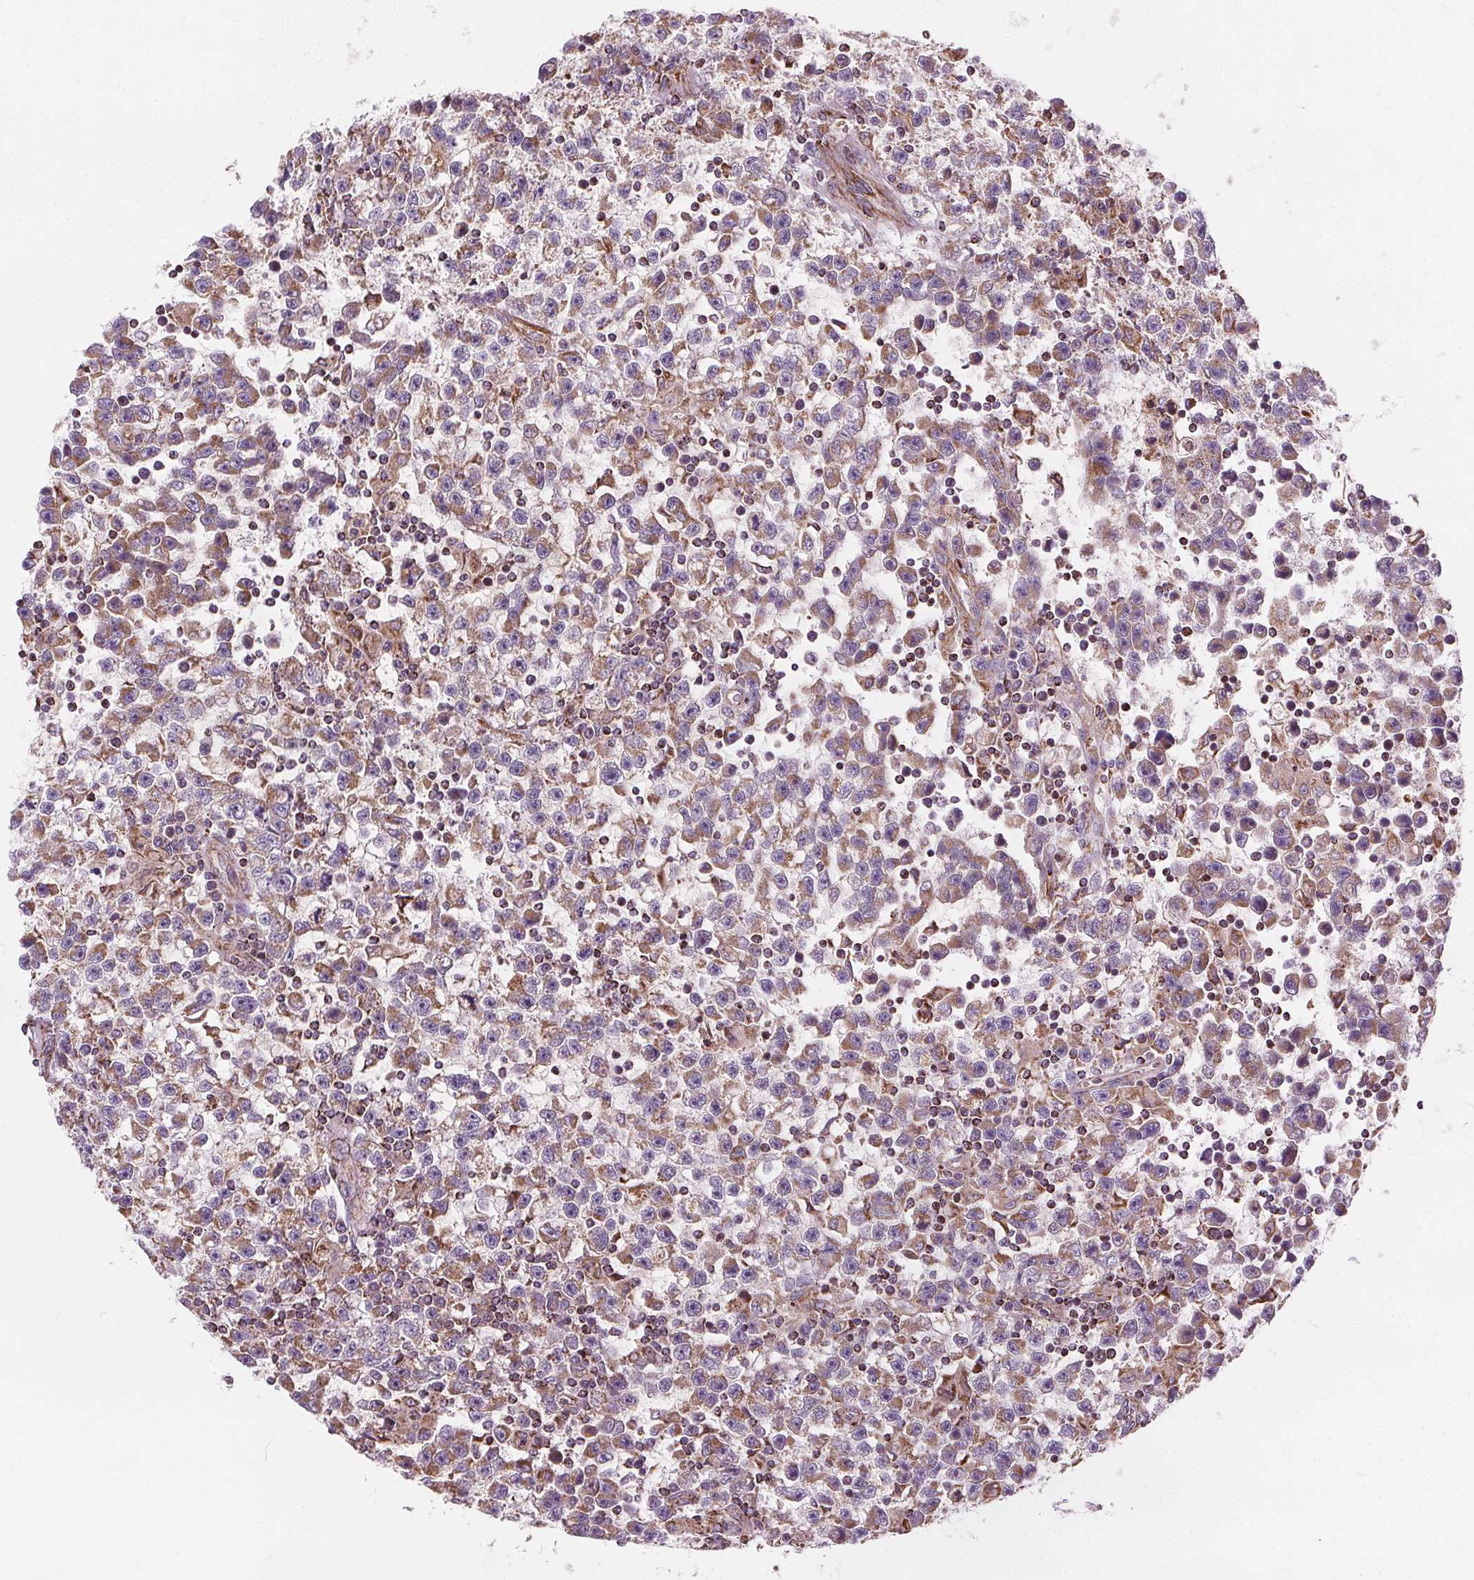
{"staining": {"intensity": "moderate", "quantity": "25%-75%", "location": "cytoplasmic/membranous"}, "tissue": "testis cancer", "cell_type": "Tumor cells", "image_type": "cancer", "snomed": [{"axis": "morphology", "description": "Seminoma, NOS"}, {"axis": "topography", "description": "Testis"}], "caption": "A photomicrograph of seminoma (testis) stained for a protein shows moderate cytoplasmic/membranous brown staining in tumor cells.", "gene": "GOLT1B", "patient": {"sex": "male", "age": 31}}